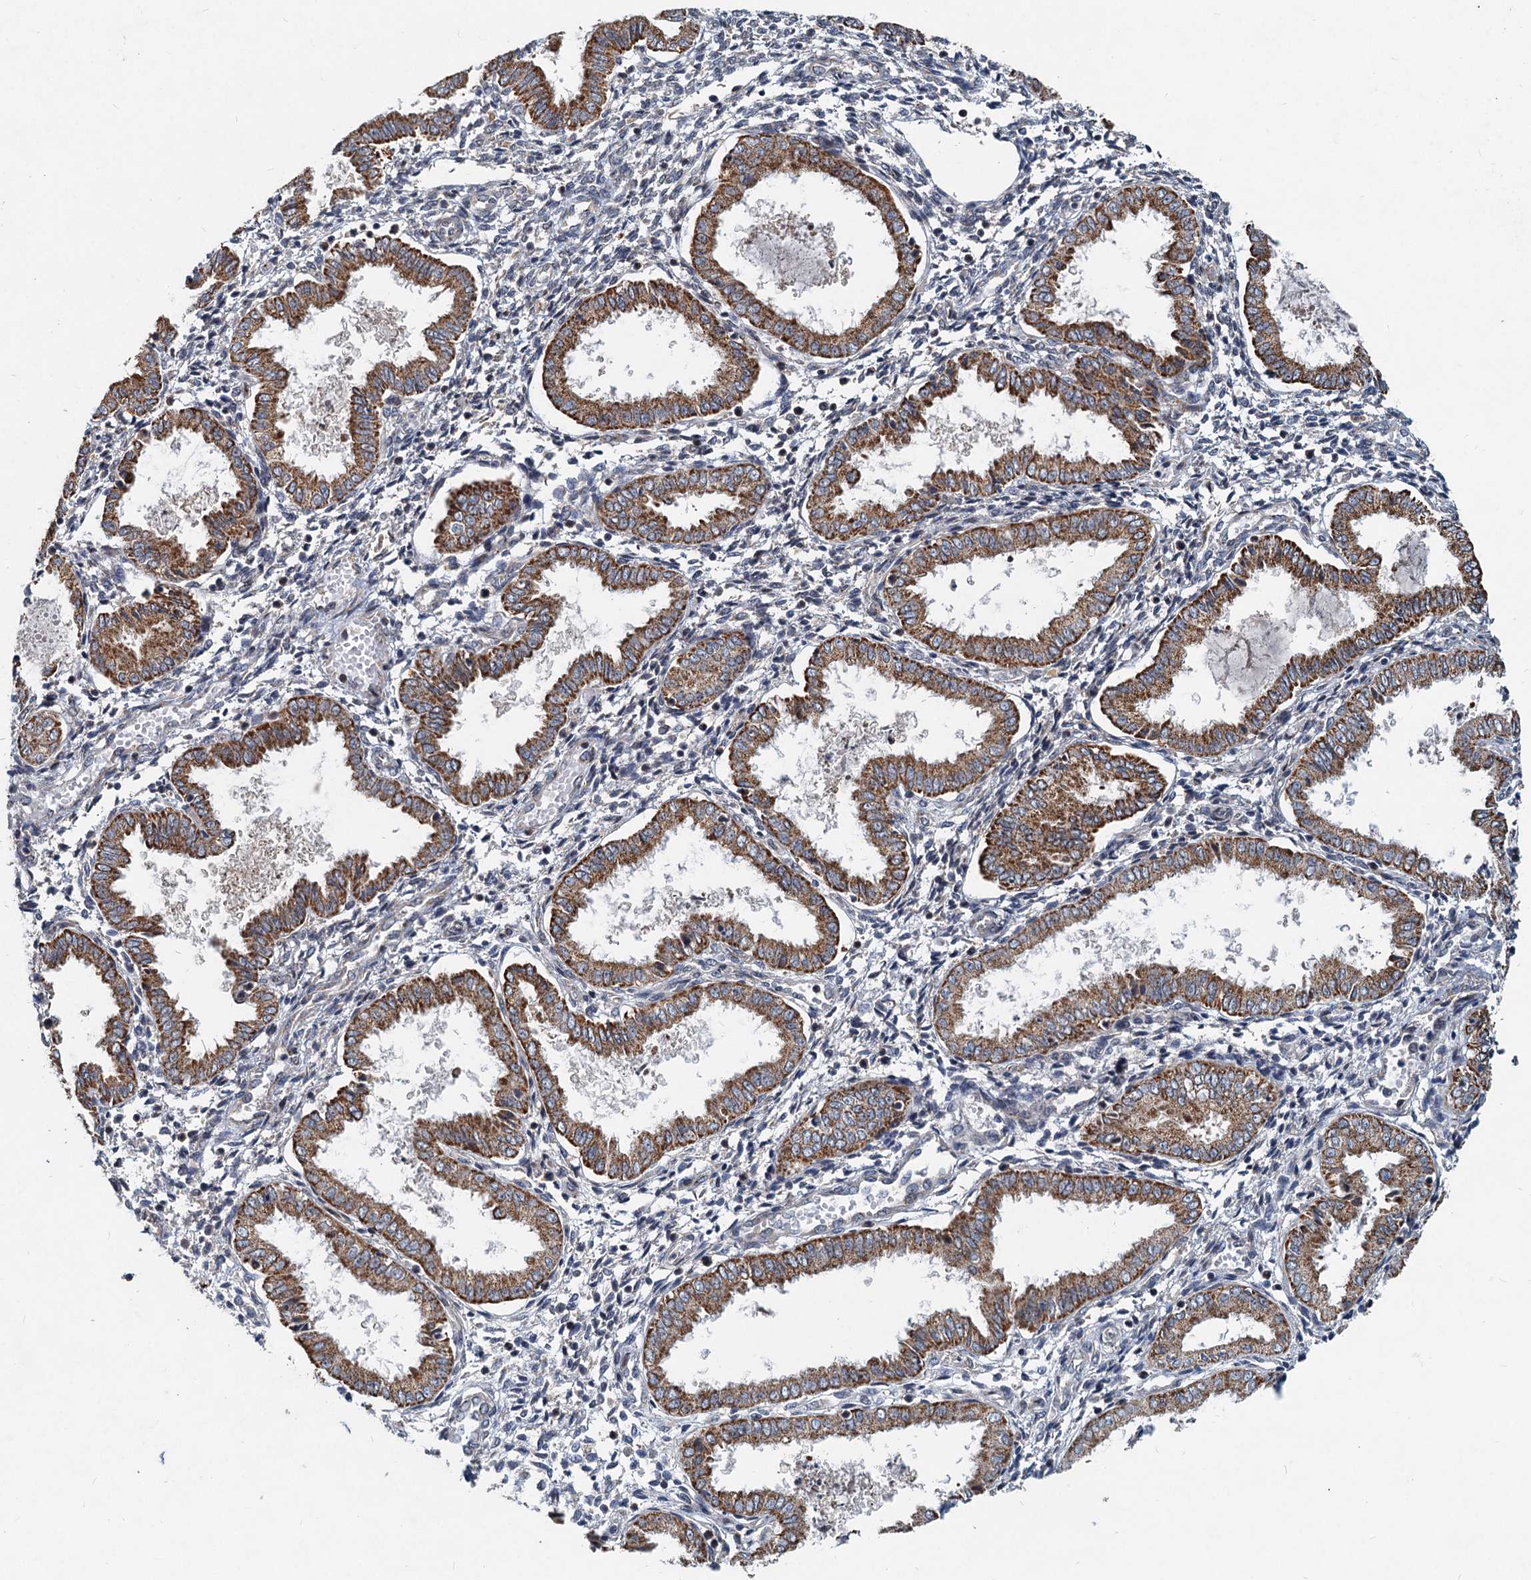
{"staining": {"intensity": "negative", "quantity": "none", "location": "none"}, "tissue": "endometrium", "cell_type": "Cells in endometrial stroma", "image_type": "normal", "snomed": [{"axis": "morphology", "description": "Normal tissue, NOS"}, {"axis": "topography", "description": "Endometrium"}], "caption": "A high-resolution micrograph shows immunohistochemistry staining of benign endometrium, which shows no significant positivity in cells in endometrial stroma.", "gene": "CEP68", "patient": {"sex": "female", "age": 33}}